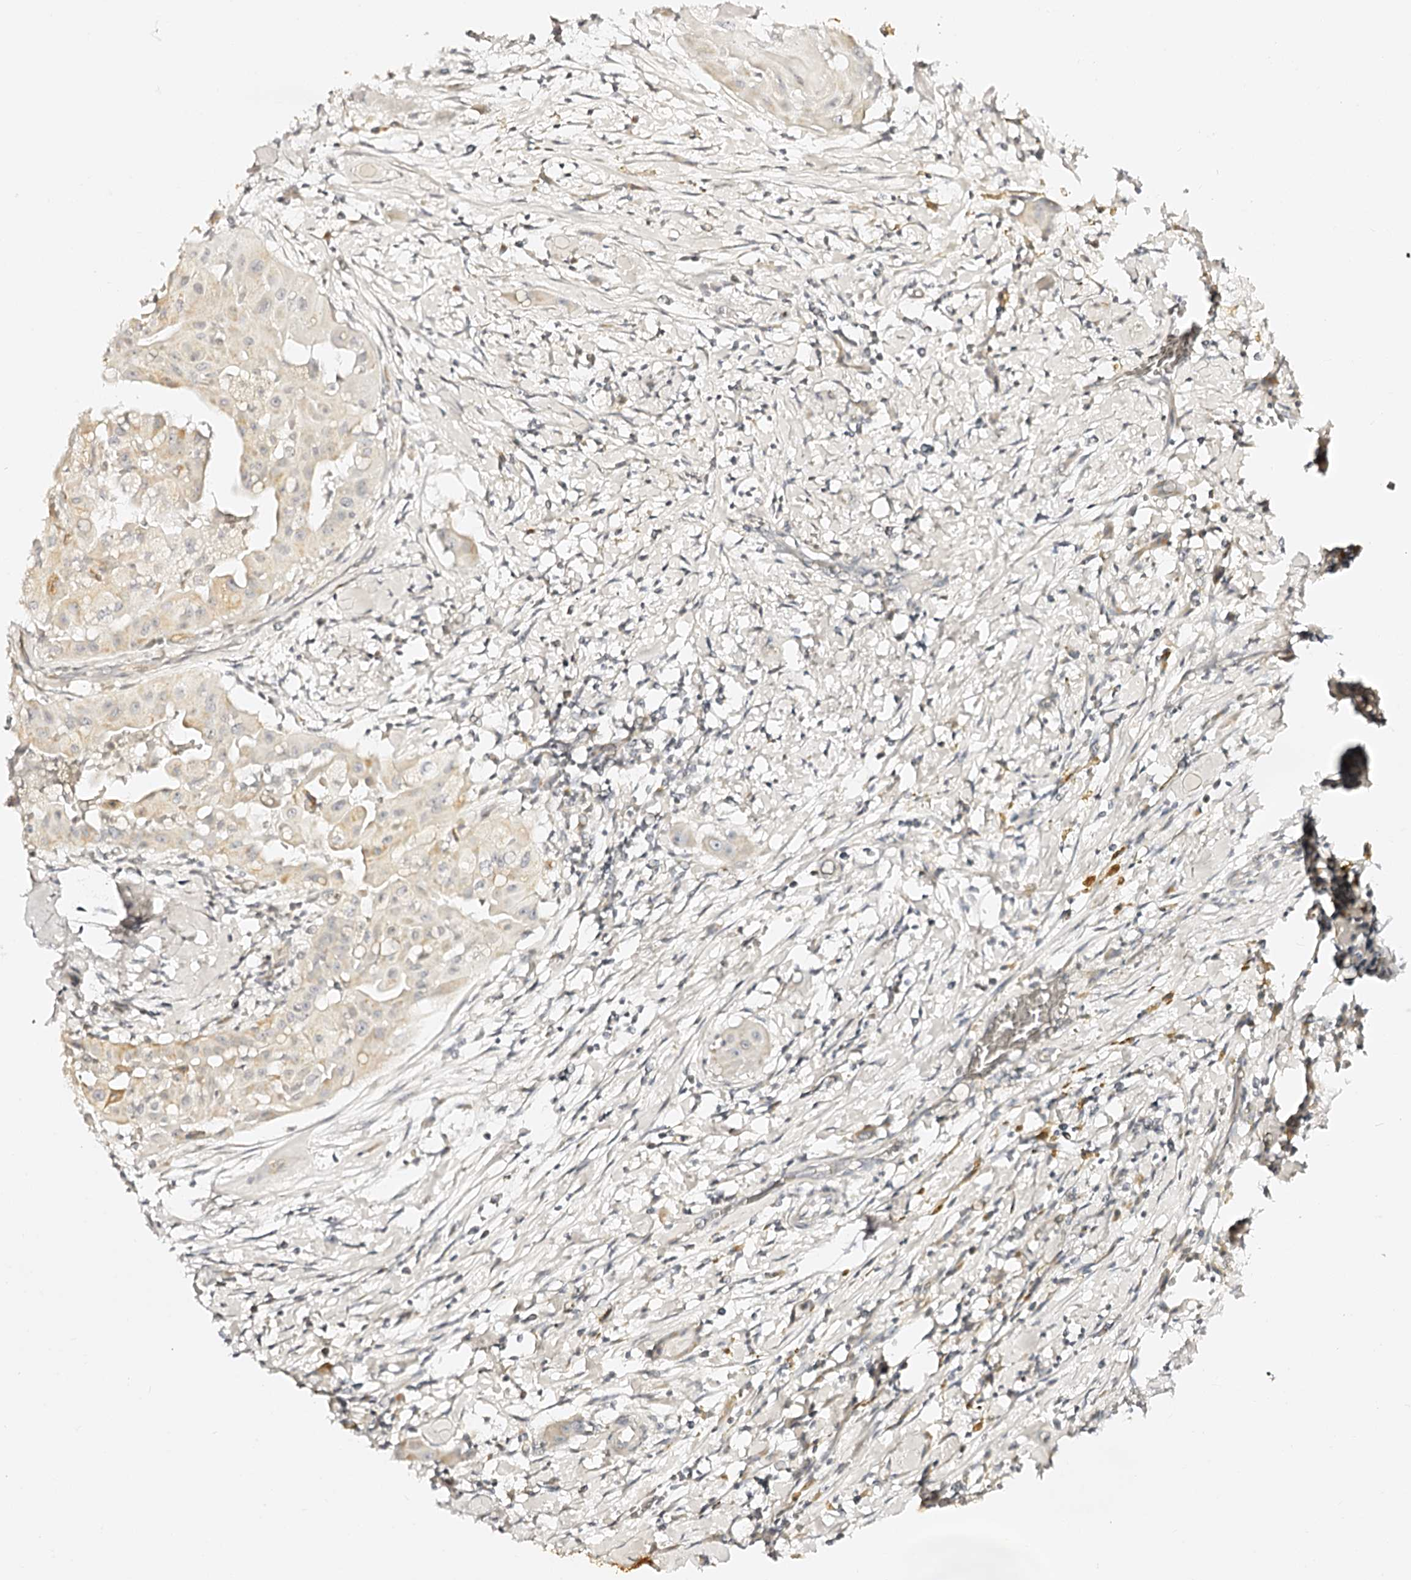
{"staining": {"intensity": "negative", "quantity": "none", "location": "none"}, "tissue": "thyroid cancer", "cell_type": "Tumor cells", "image_type": "cancer", "snomed": [{"axis": "morphology", "description": "Papillary adenocarcinoma, NOS"}, {"axis": "topography", "description": "Thyroid gland"}], "caption": "Immunohistochemistry (IHC) of thyroid papillary adenocarcinoma exhibits no staining in tumor cells. (DAB (3,3'-diaminobenzidine) IHC, high magnification).", "gene": "SLC1A3", "patient": {"sex": "female", "age": 59}}